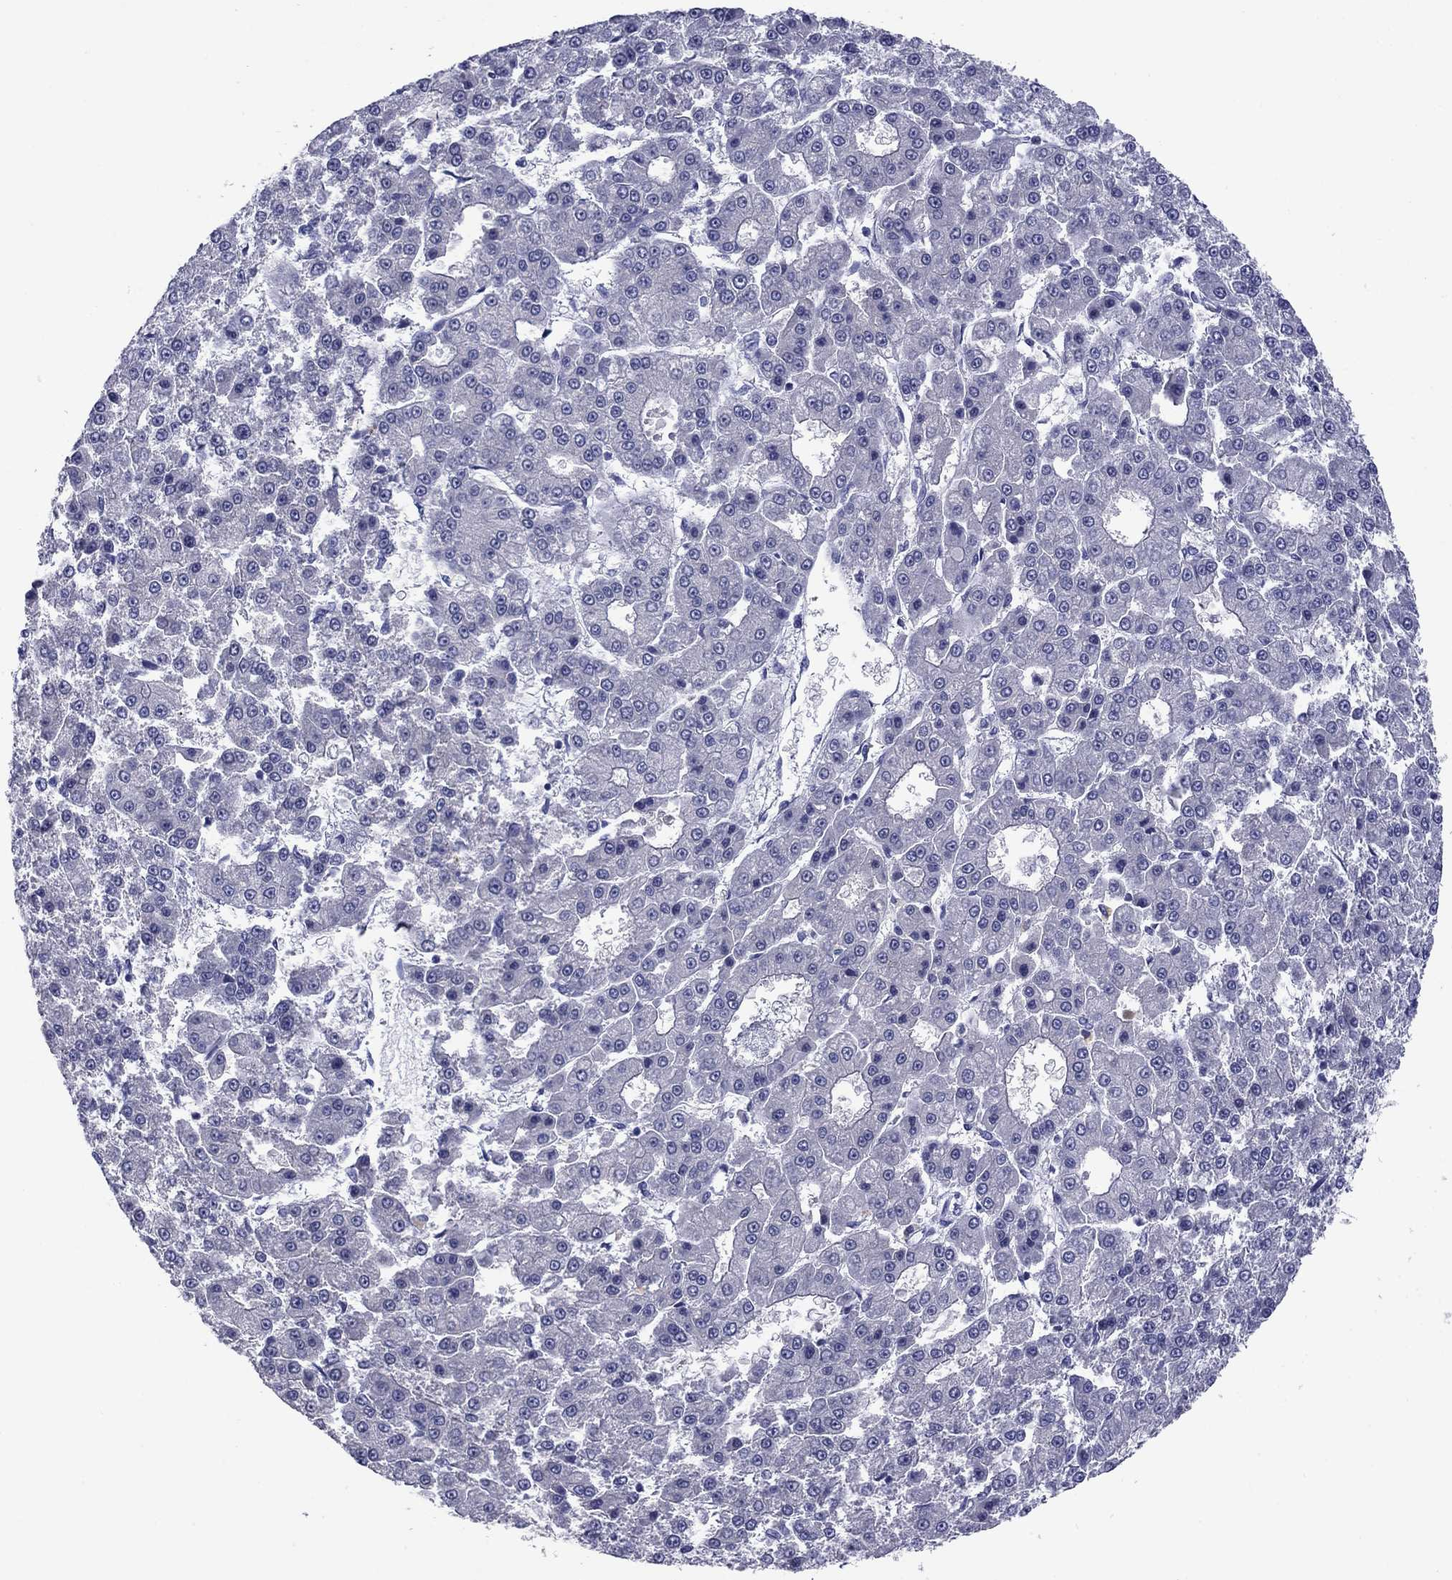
{"staining": {"intensity": "negative", "quantity": "none", "location": "none"}, "tissue": "liver cancer", "cell_type": "Tumor cells", "image_type": "cancer", "snomed": [{"axis": "morphology", "description": "Carcinoma, Hepatocellular, NOS"}, {"axis": "topography", "description": "Liver"}], "caption": "Liver cancer was stained to show a protein in brown. There is no significant positivity in tumor cells.", "gene": "TCFL5", "patient": {"sex": "male", "age": 70}}